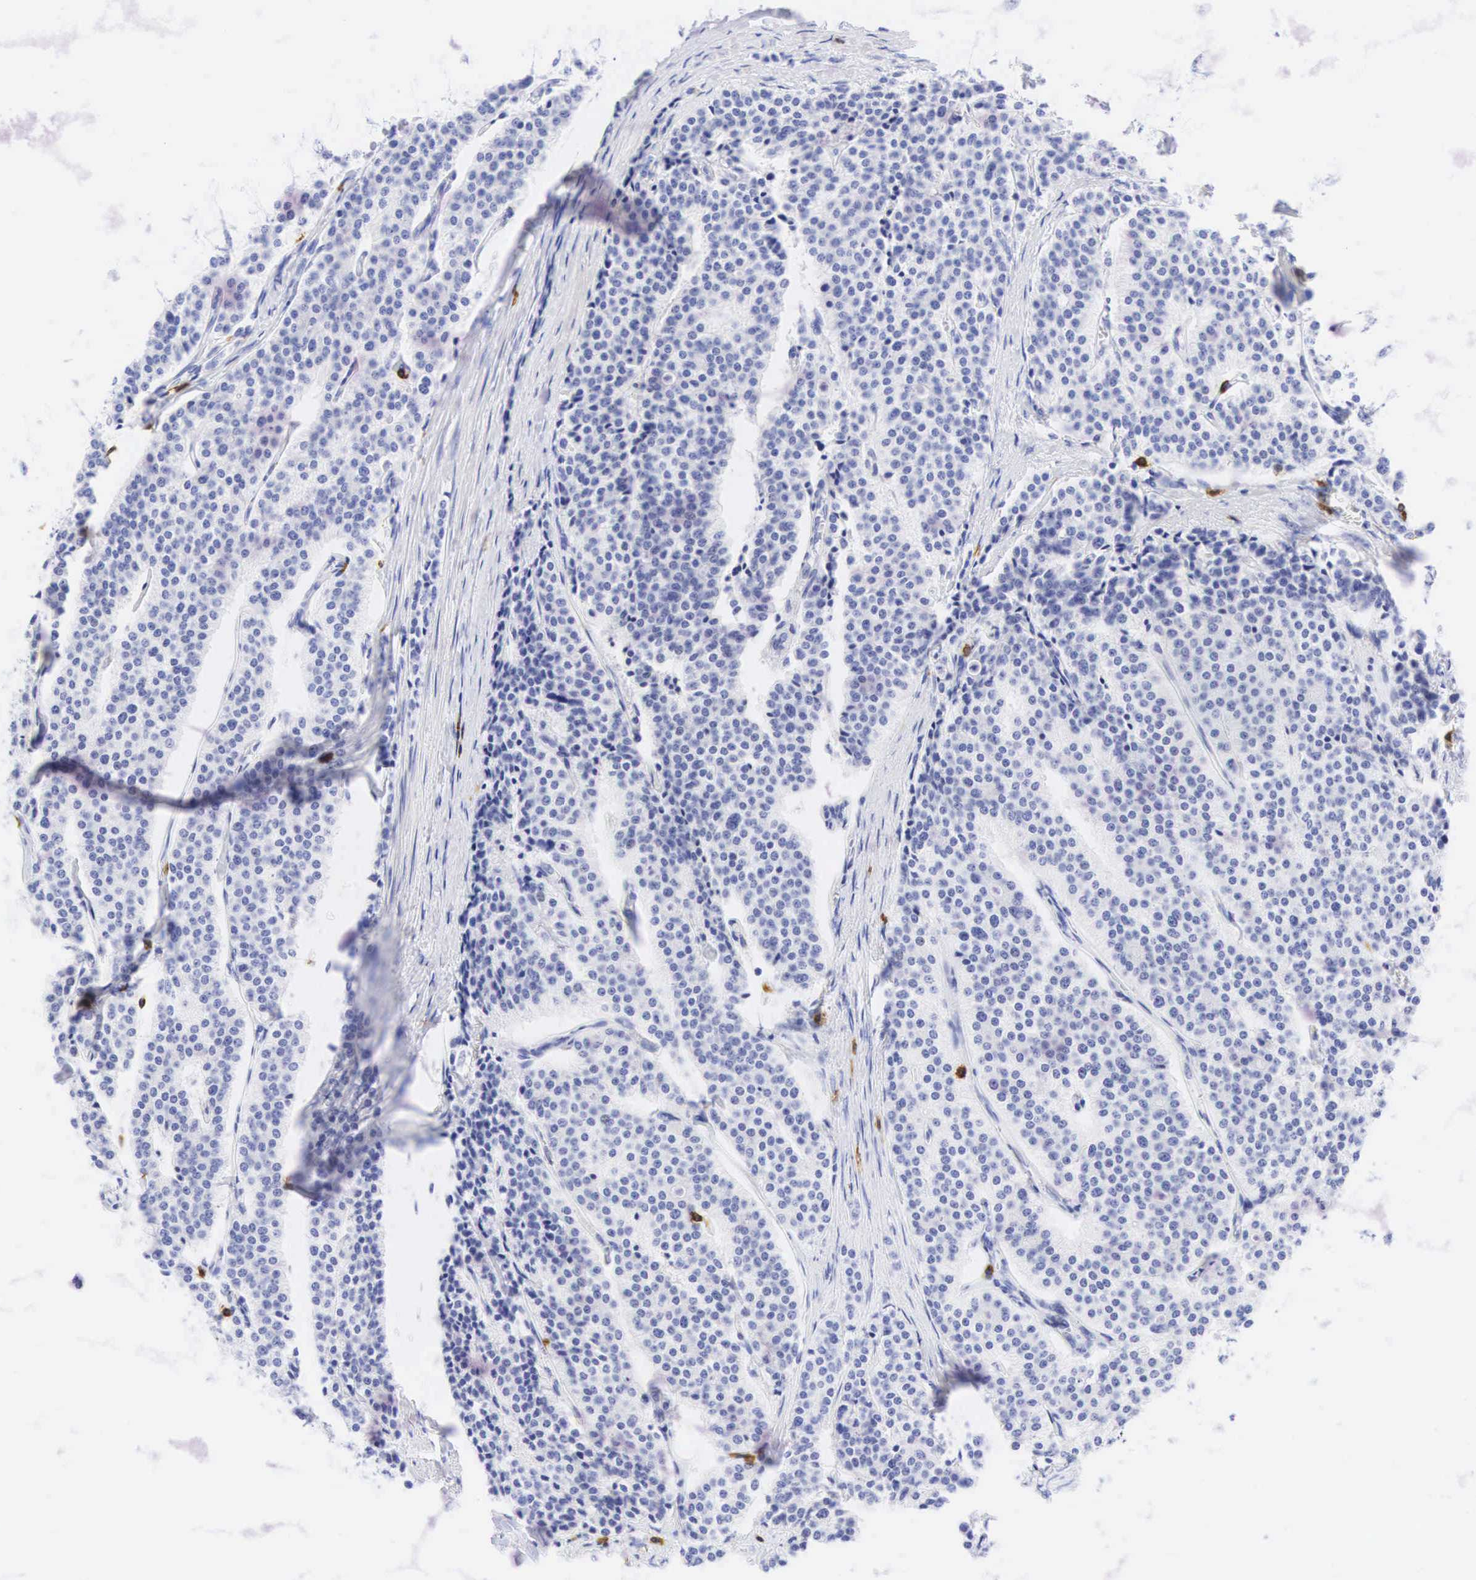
{"staining": {"intensity": "negative", "quantity": "none", "location": "none"}, "tissue": "carcinoid", "cell_type": "Tumor cells", "image_type": "cancer", "snomed": [{"axis": "morphology", "description": "Carcinoid, malignant, NOS"}, {"axis": "topography", "description": "Small intestine"}], "caption": "Immunohistochemistry histopathology image of neoplastic tissue: human carcinoid (malignant) stained with DAB displays no significant protein positivity in tumor cells.", "gene": "CD8A", "patient": {"sex": "male", "age": 63}}